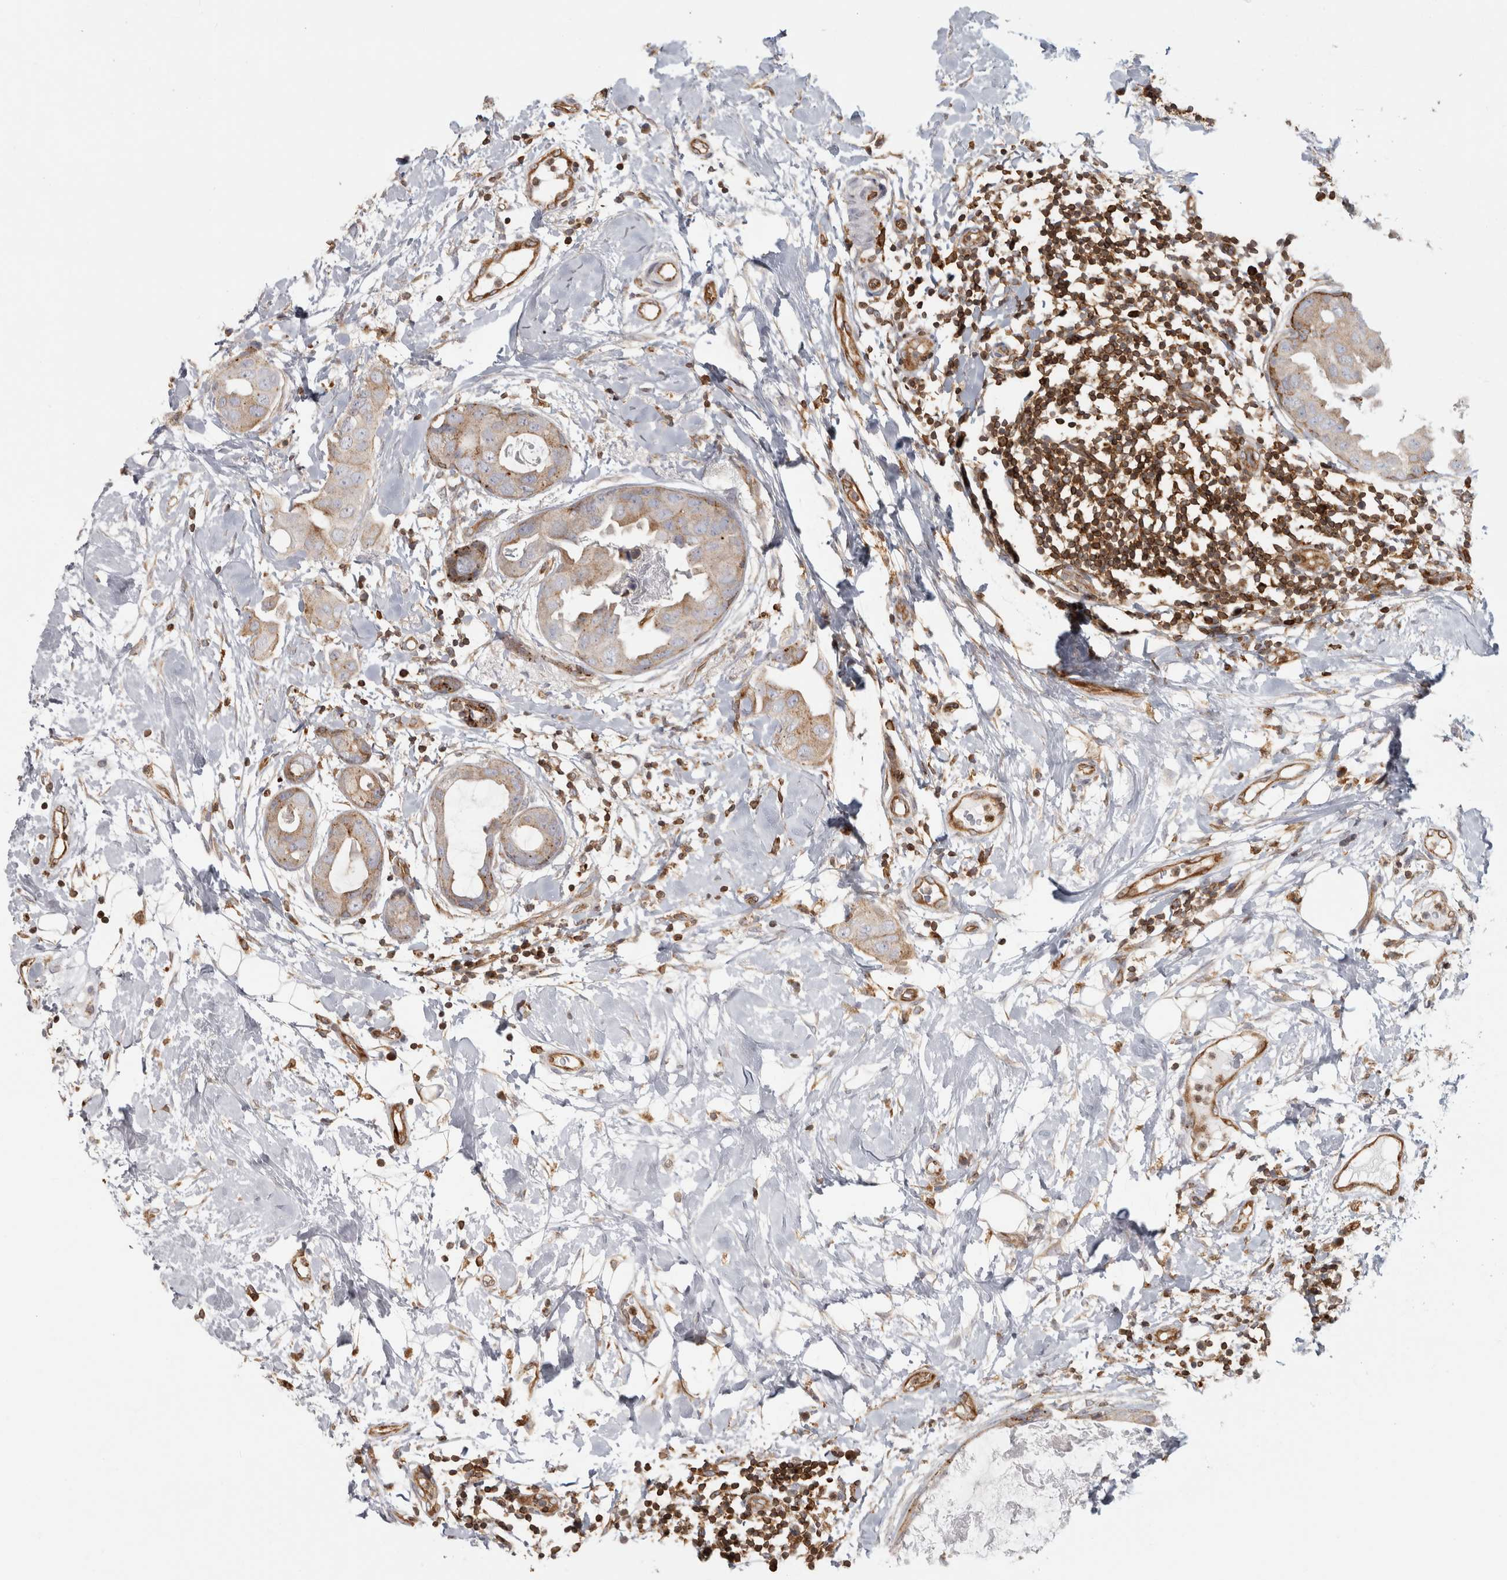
{"staining": {"intensity": "weak", "quantity": "25%-75%", "location": "cytoplasmic/membranous"}, "tissue": "breast cancer", "cell_type": "Tumor cells", "image_type": "cancer", "snomed": [{"axis": "morphology", "description": "Duct carcinoma"}, {"axis": "topography", "description": "Breast"}], "caption": "Breast invasive ductal carcinoma stained for a protein (brown) demonstrates weak cytoplasmic/membranous positive expression in approximately 25%-75% of tumor cells.", "gene": "HLA-E", "patient": {"sex": "female", "age": 40}}